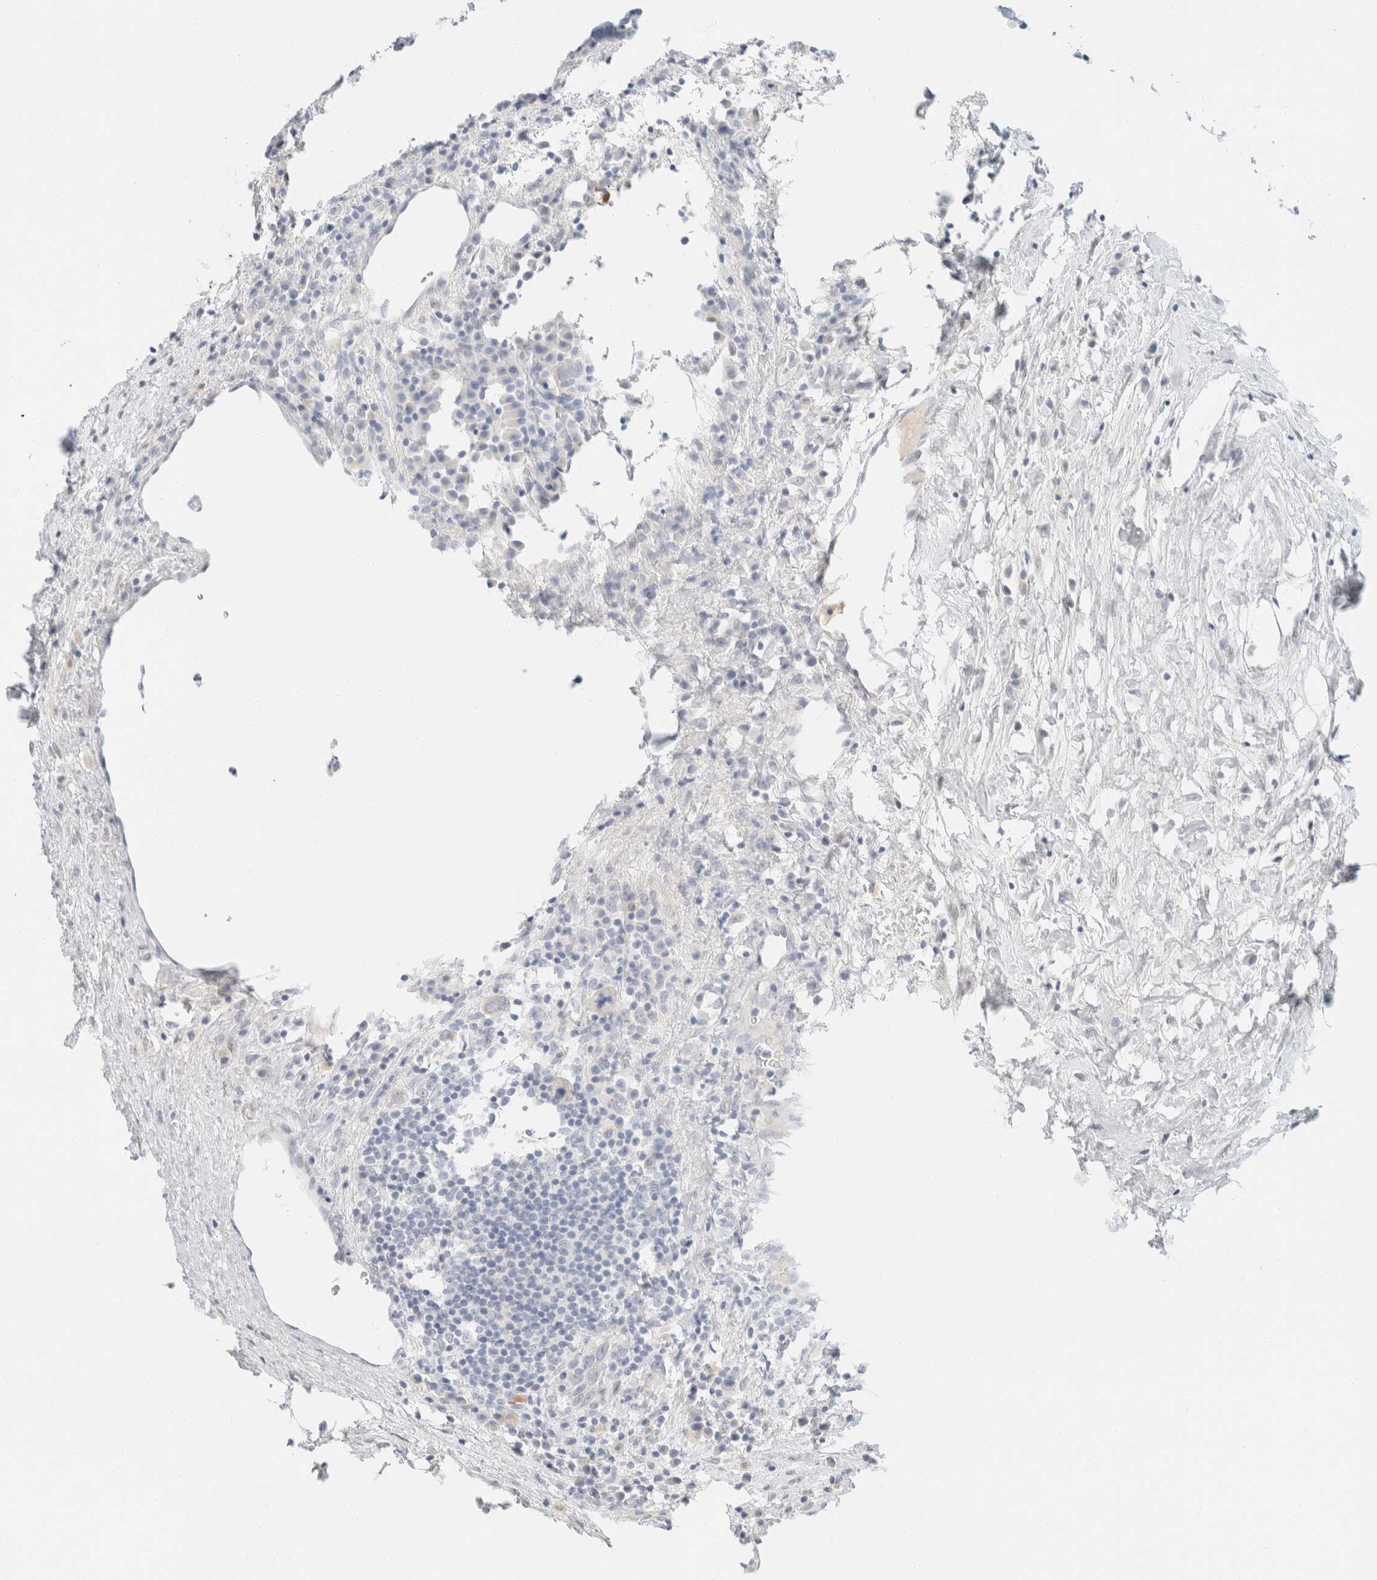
{"staining": {"intensity": "negative", "quantity": "none", "location": "none"}, "tissue": "breast cancer", "cell_type": "Tumor cells", "image_type": "cancer", "snomed": [{"axis": "morphology", "description": "Duct carcinoma"}, {"axis": "topography", "description": "Breast"}], "caption": "Immunohistochemical staining of breast cancer (intraductal carcinoma) reveals no significant positivity in tumor cells. (Brightfield microscopy of DAB (3,3'-diaminobenzidine) IHC at high magnification).", "gene": "KRT20", "patient": {"sex": "female", "age": 37}}